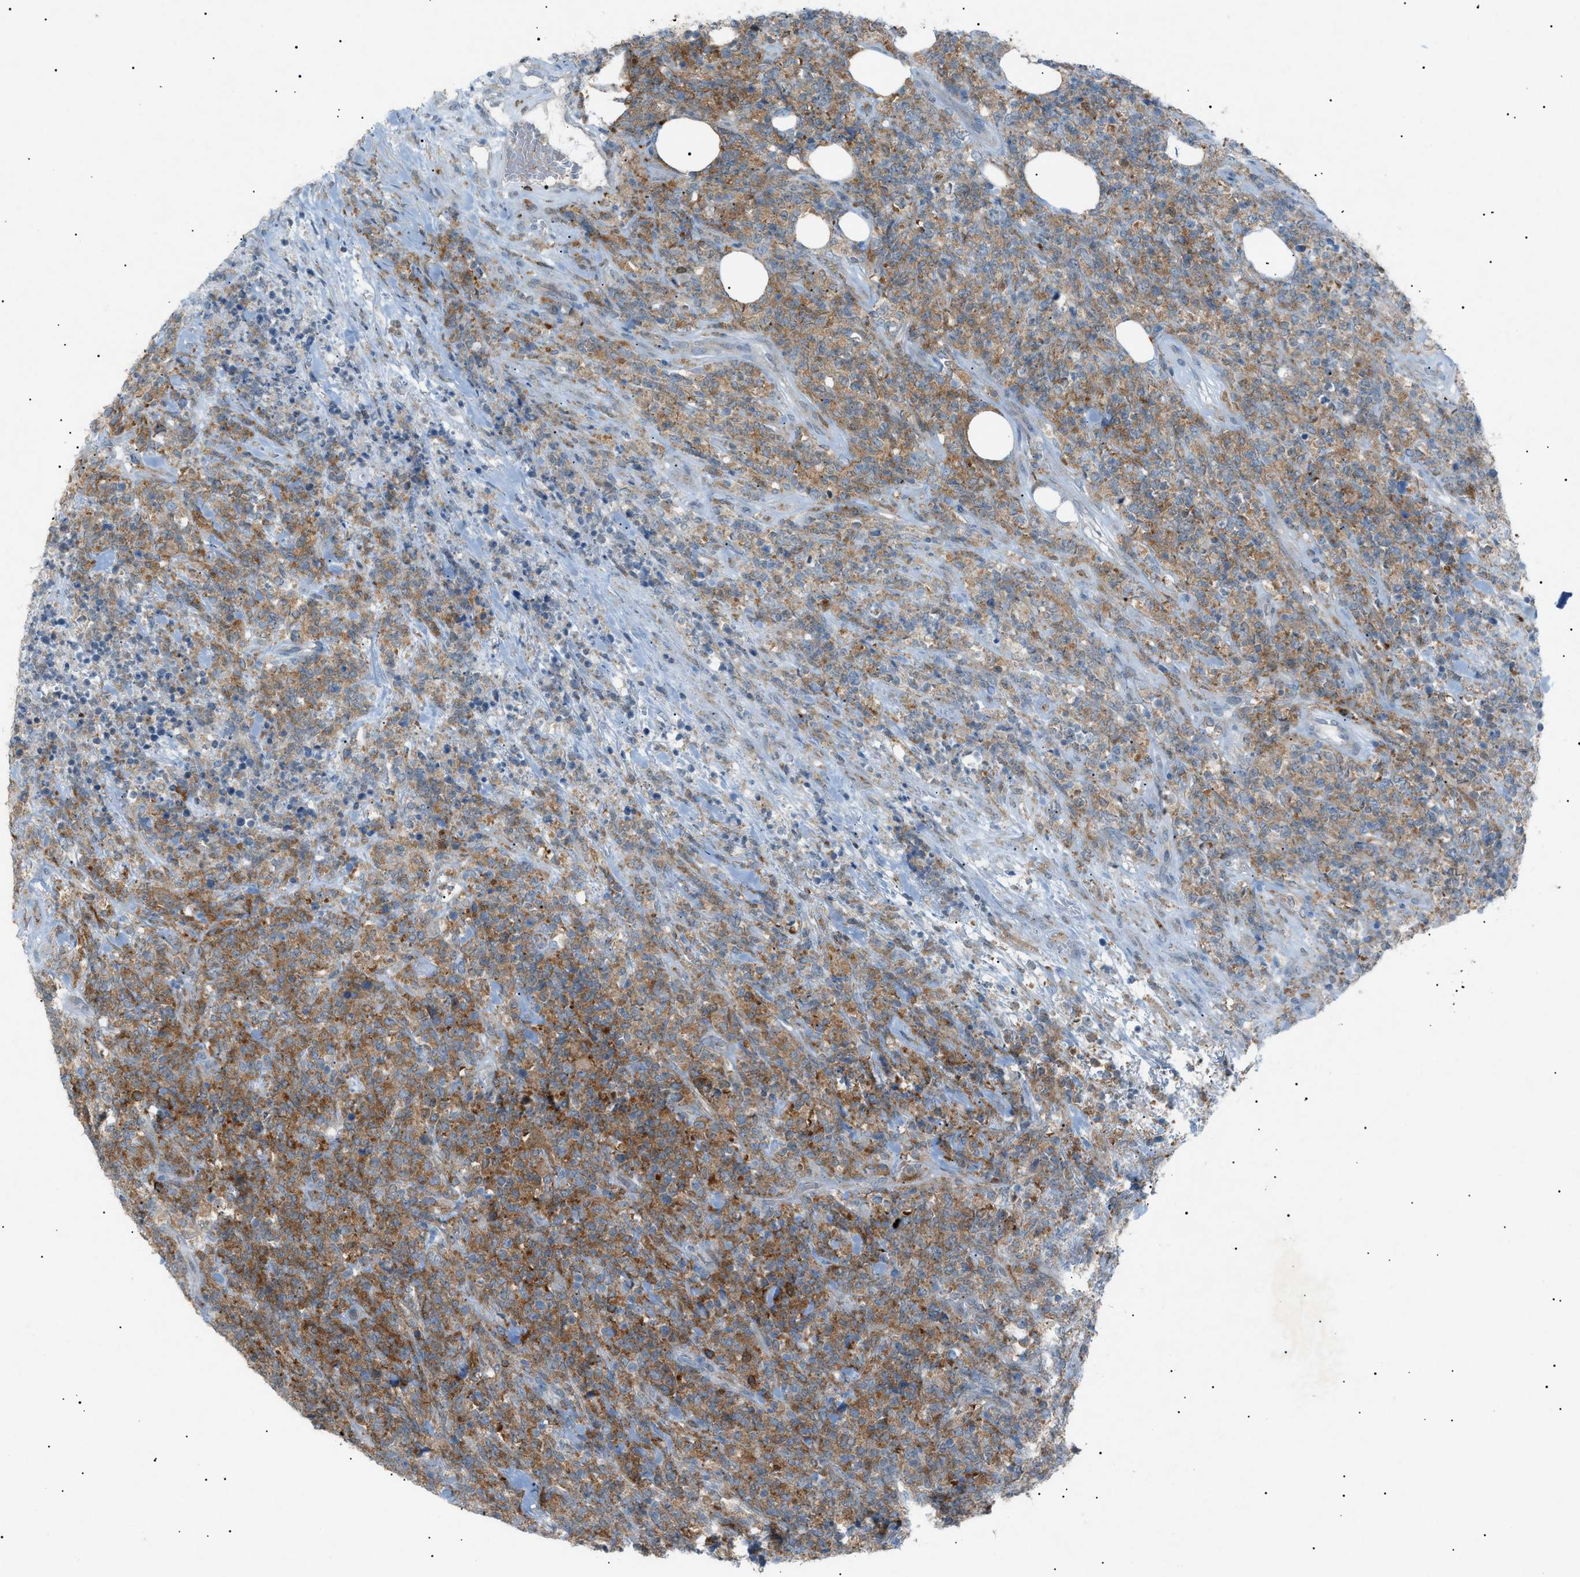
{"staining": {"intensity": "moderate", "quantity": ">75%", "location": "cytoplasmic/membranous"}, "tissue": "lymphoma", "cell_type": "Tumor cells", "image_type": "cancer", "snomed": [{"axis": "morphology", "description": "Malignant lymphoma, non-Hodgkin's type, High grade"}, {"axis": "topography", "description": "Soft tissue"}], "caption": "Immunohistochemical staining of human lymphoma exhibits medium levels of moderate cytoplasmic/membranous protein positivity in about >75% of tumor cells. Immunohistochemistry stains the protein in brown and the nuclei are stained blue.", "gene": "BTK", "patient": {"sex": "male", "age": 18}}